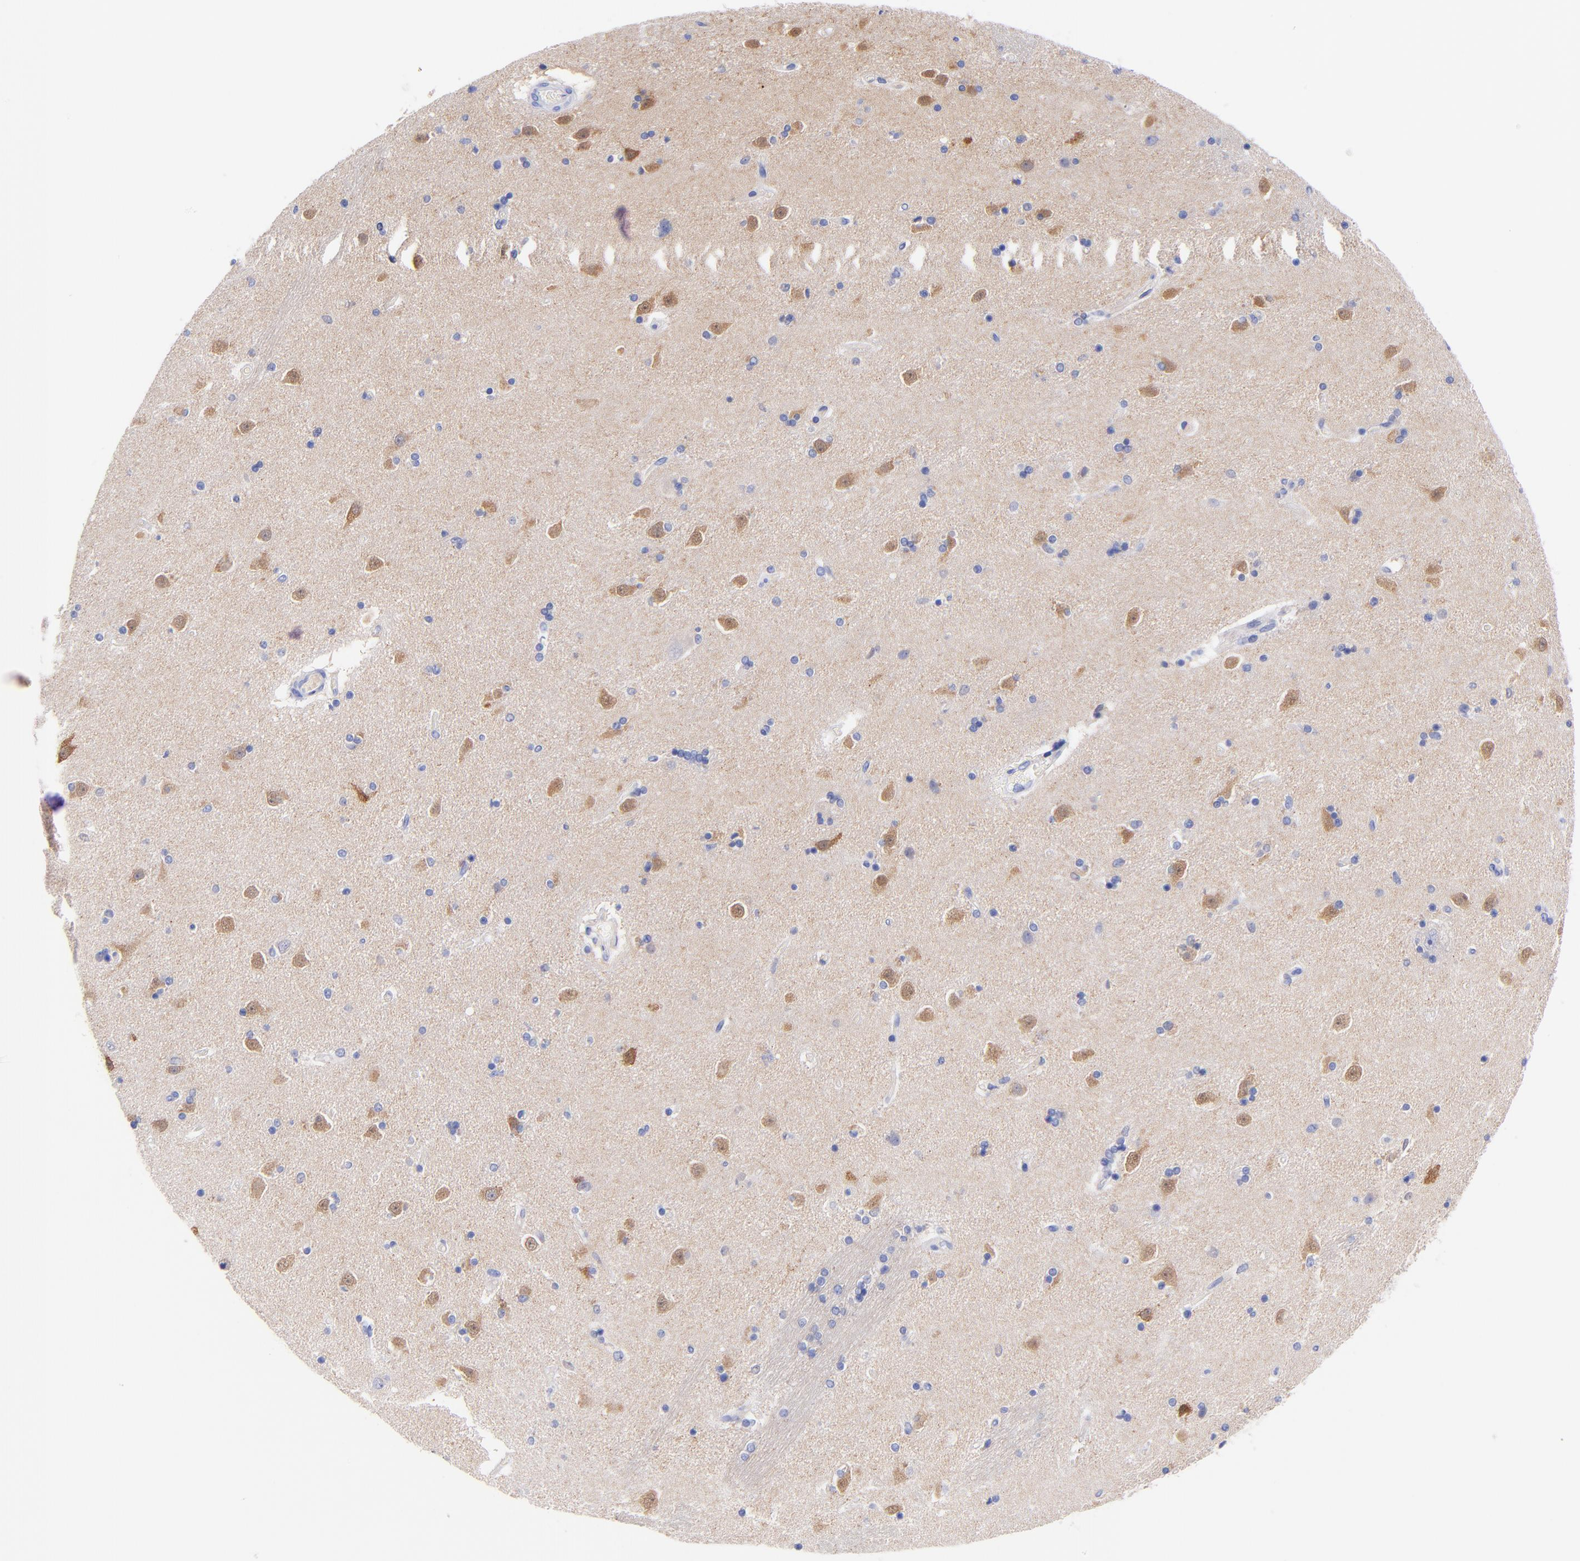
{"staining": {"intensity": "negative", "quantity": "none", "location": "none"}, "tissue": "caudate", "cell_type": "Glial cells", "image_type": "normal", "snomed": [{"axis": "morphology", "description": "Normal tissue, NOS"}, {"axis": "topography", "description": "Lateral ventricle wall"}], "caption": "The immunohistochemistry (IHC) photomicrograph has no significant staining in glial cells of caudate. (DAB immunohistochemistry (IHC) with hematoxylin counter stain).", "gene": "GPHN", "patient": {"sex": "female", "age": 54}}